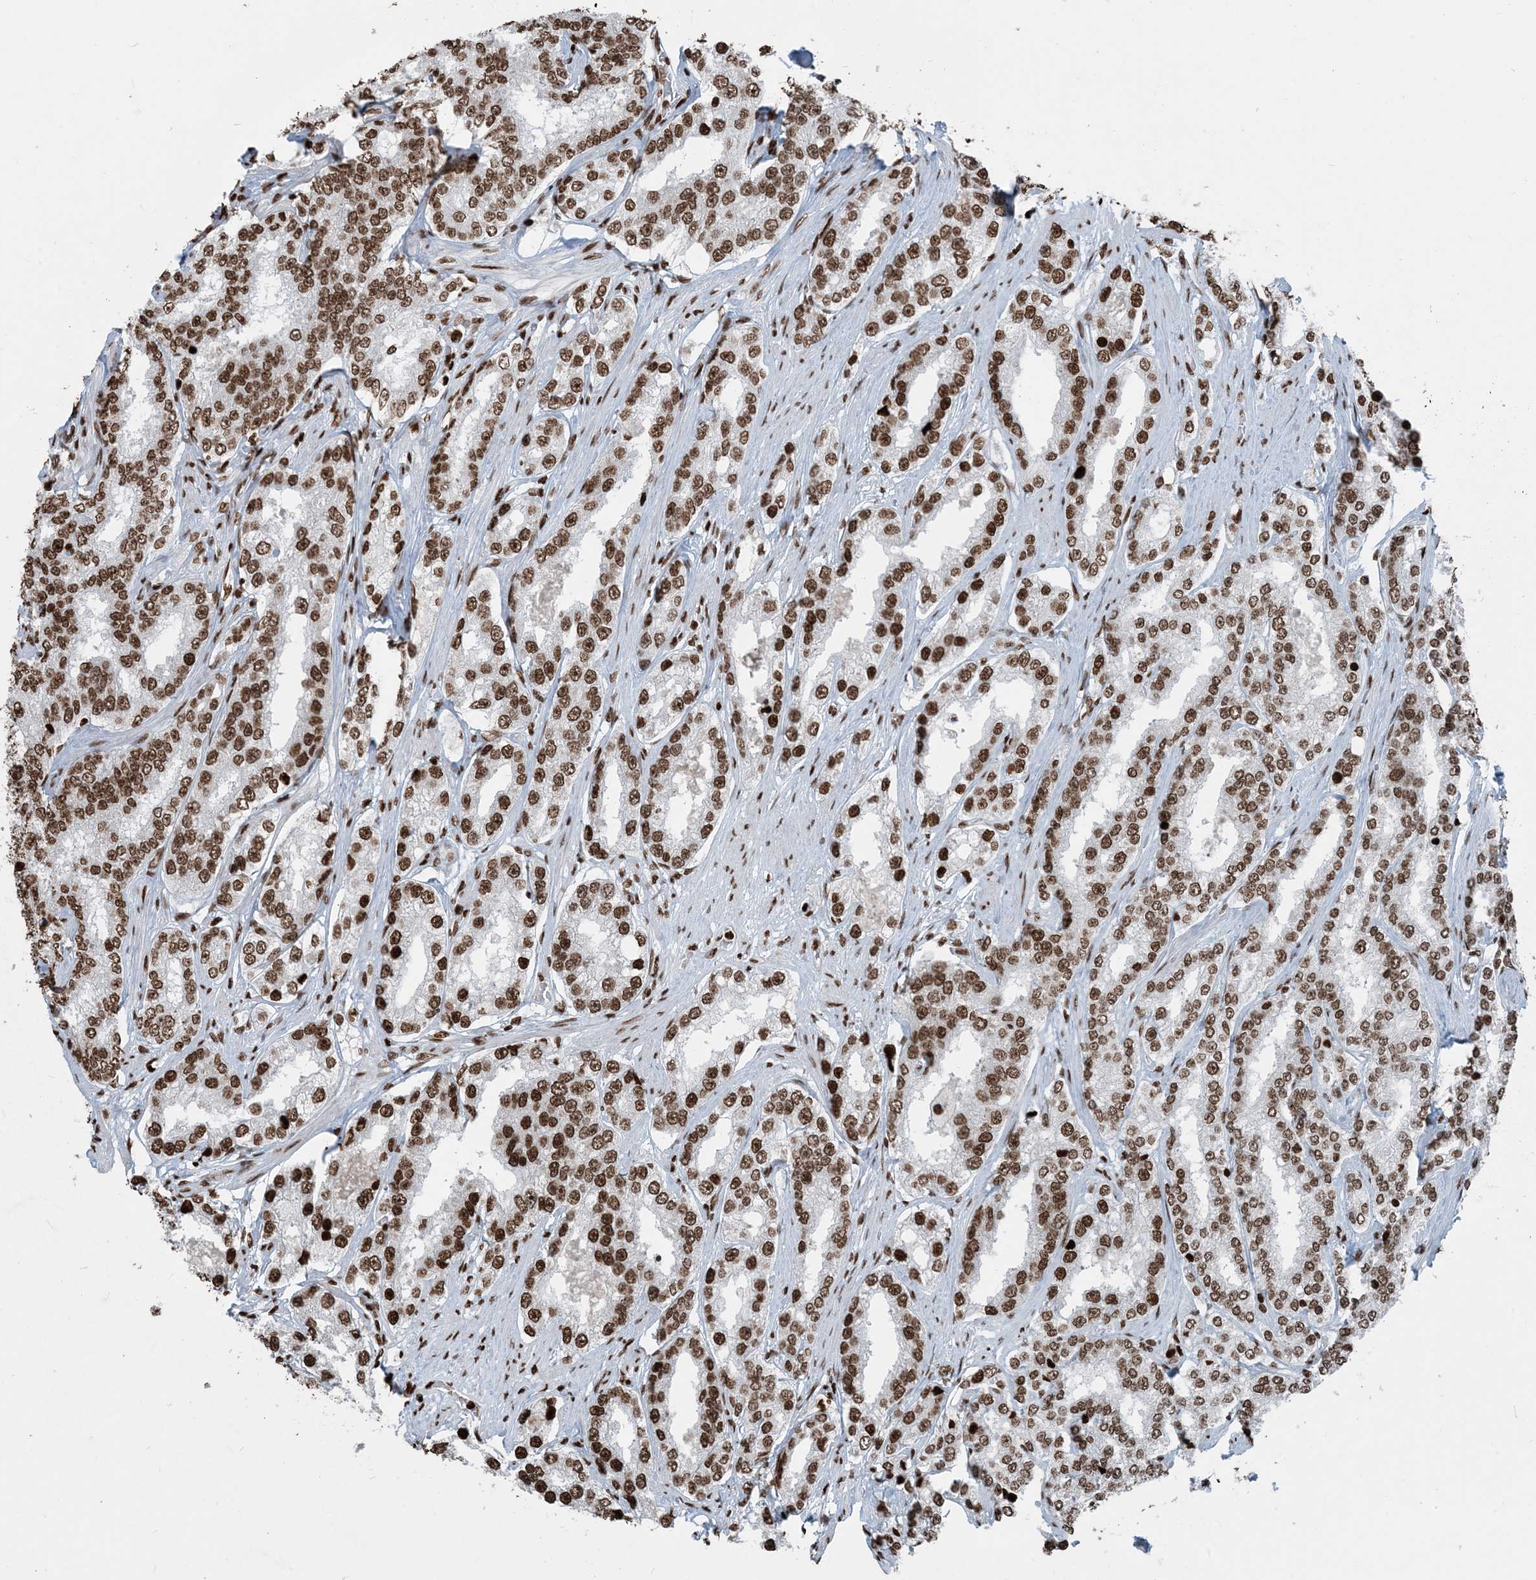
{"staining": {"intensity": "moderate", "quantity": ">75%", "location": "nuclear"}, "tissue": "prostate cancer", "cell_type": "Tumor cells", "image_type": "cancer", "snomed": [{"axis": "morphology", "description": "Normal tissue, NOS"}, {"axis": "morphology", "description": "Adenocarcinoma, High grade"}, {"axis": "topography", "description": "Prostate"}], "caption": "A high-resolution micrograph shows immunohistochemistry (IHC) staining of prostate cancer, which shows moderate nuclear expression in approximately >75% of tumor cells.", "gene": "H3-3B", "patient": {"sex": "male", "age": 83}}